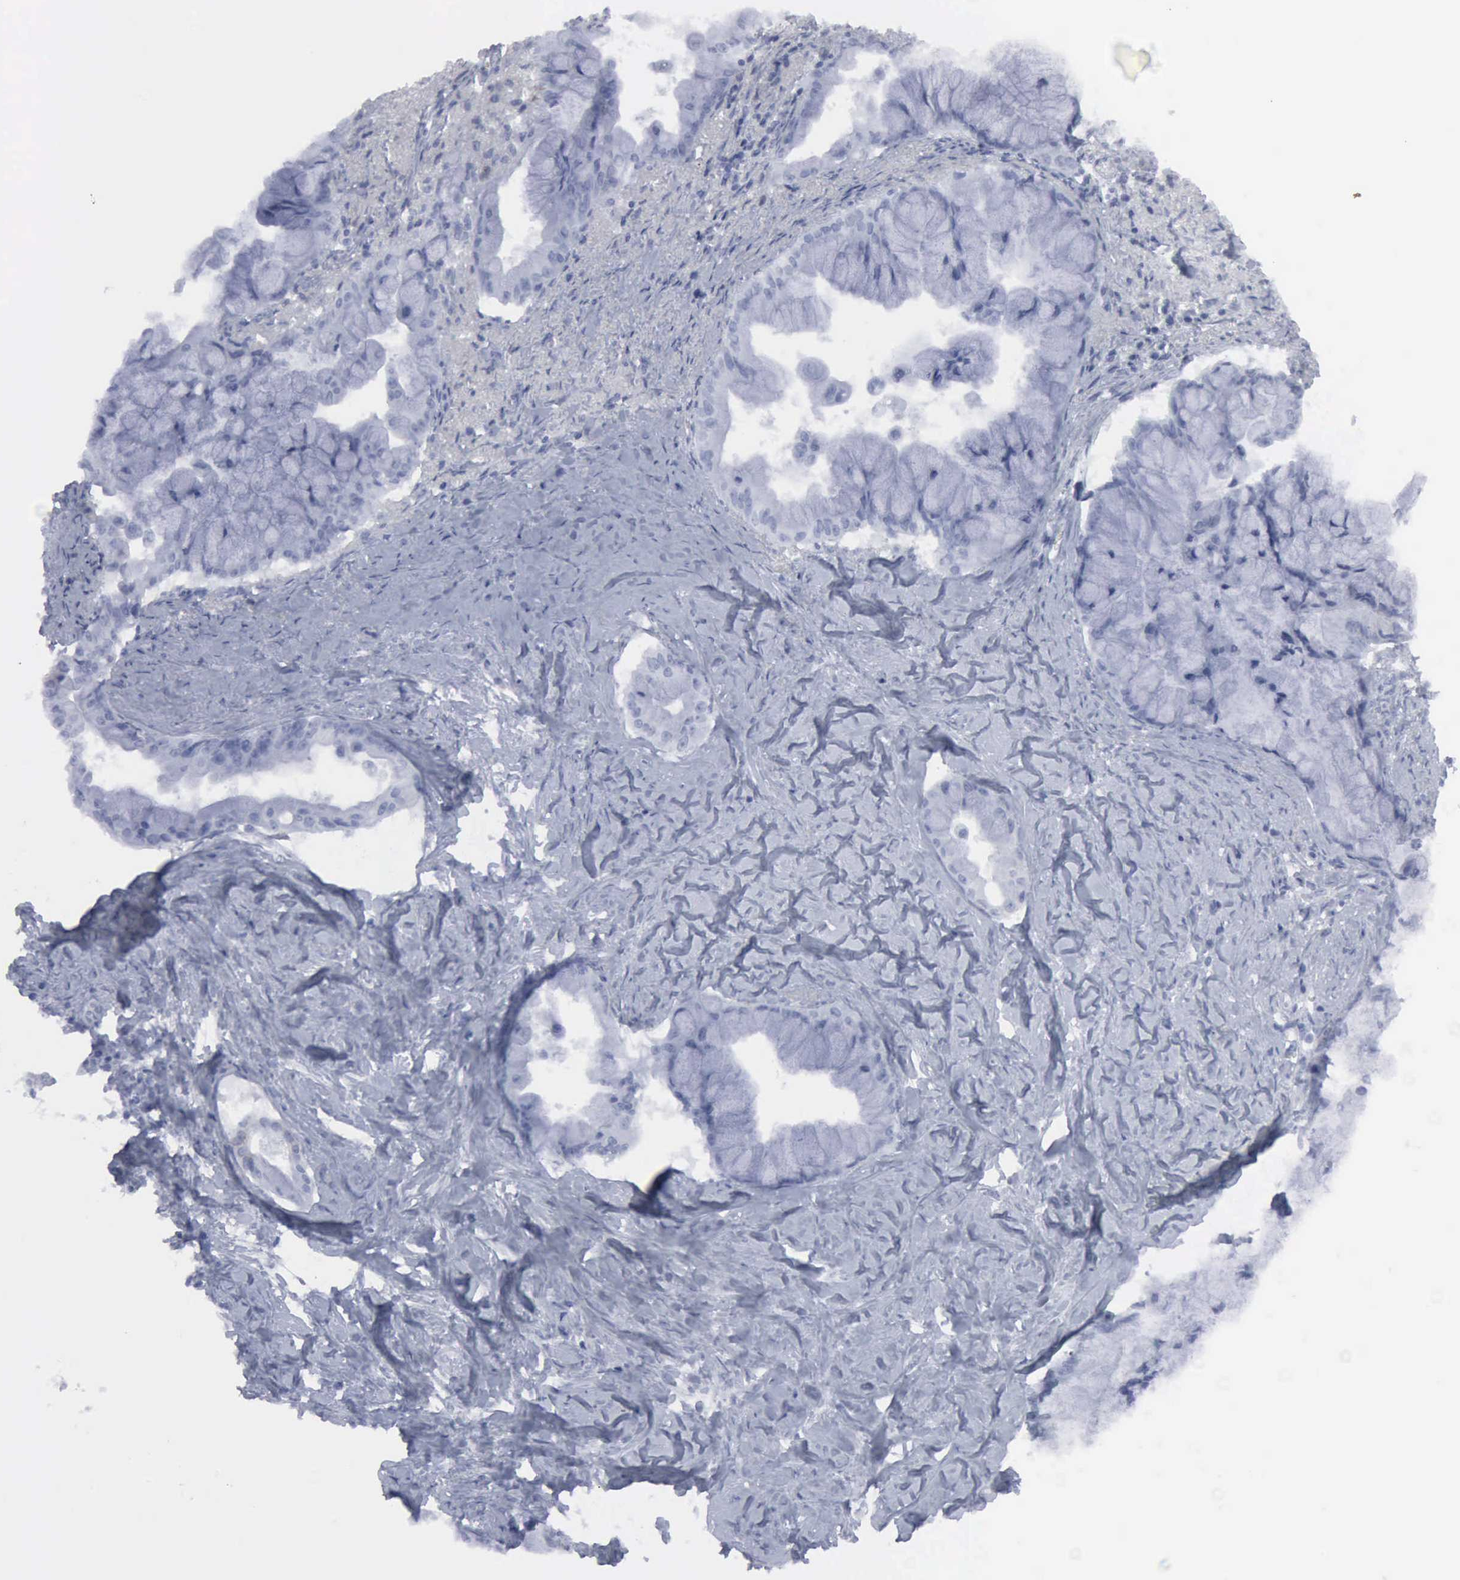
{"staining": {"intensity": "negative", "quantity": "none", "location": "none"}, "tissue": "pancreatic cancer", "cell_type": "Tumor cells", "image_type": "cancer", "snomed": [{"axis": "morphology", "description": "Adenocarcinoma, NOS"}, {"axis": "topography", "description": "Pancreas"}], "caption": "The histopathology image demonstrates no significant staining in tumor cells of pancreatic cancer (adenocarcinoma). (Stains: DAB immunohistochemistry with hematoxylin counter stain, Microscopy: brightfield microscopy at high magnification).", "gene": "VCAM1", "patient": {"sex": "male", "age": 59}}